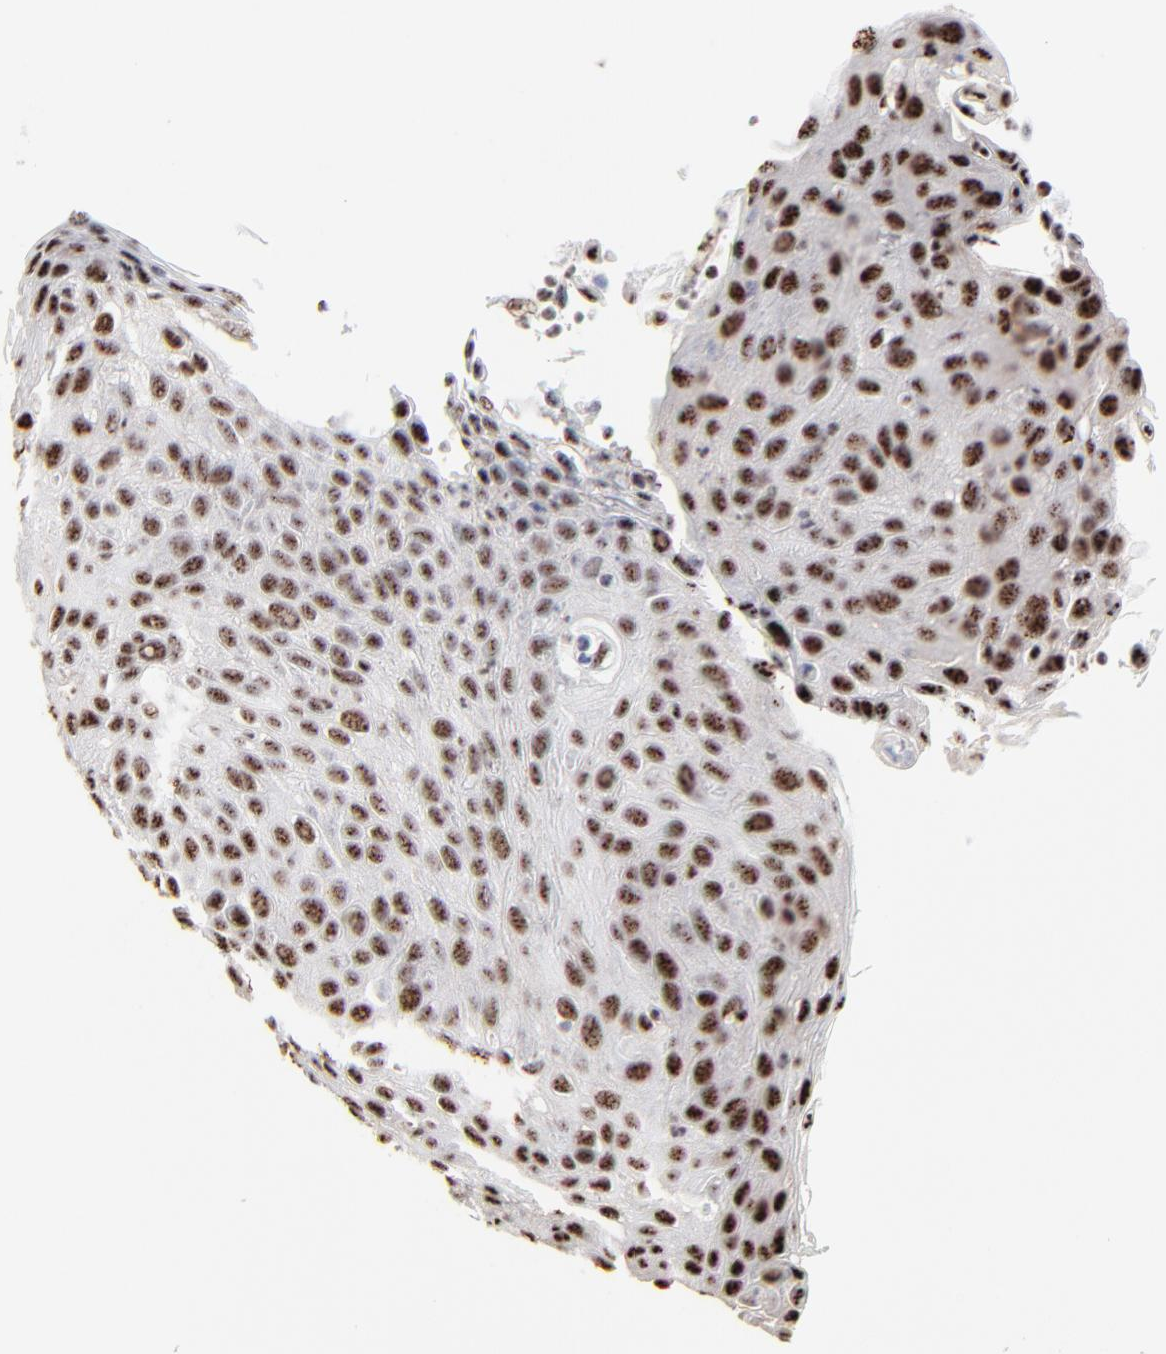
{"staining": {"intensity": "moderate", "quantity": ">75%", "location": "nuclear"}, "tissue": "skin cancer", "cell_type": "Tumor cells", "image_type": "cancer", "snomed": [{"axis": "morphology", "description": "Squamous cell carcinoma, NOS"}, {"axis": "topography", "description": "Skin"}], "caption": "Immunohistochemistry micrograph of neoplastic tissue: skin cancer (squamous cell carcinoma) stained using immunohistochemistry demonstrates medium levels of moderate protein expression localized specifically in the nuclear of tumor cells, appearing as a nuclear brown color.", "gene": "MBD4", "patient": {"sex": "male", "age": 87}}